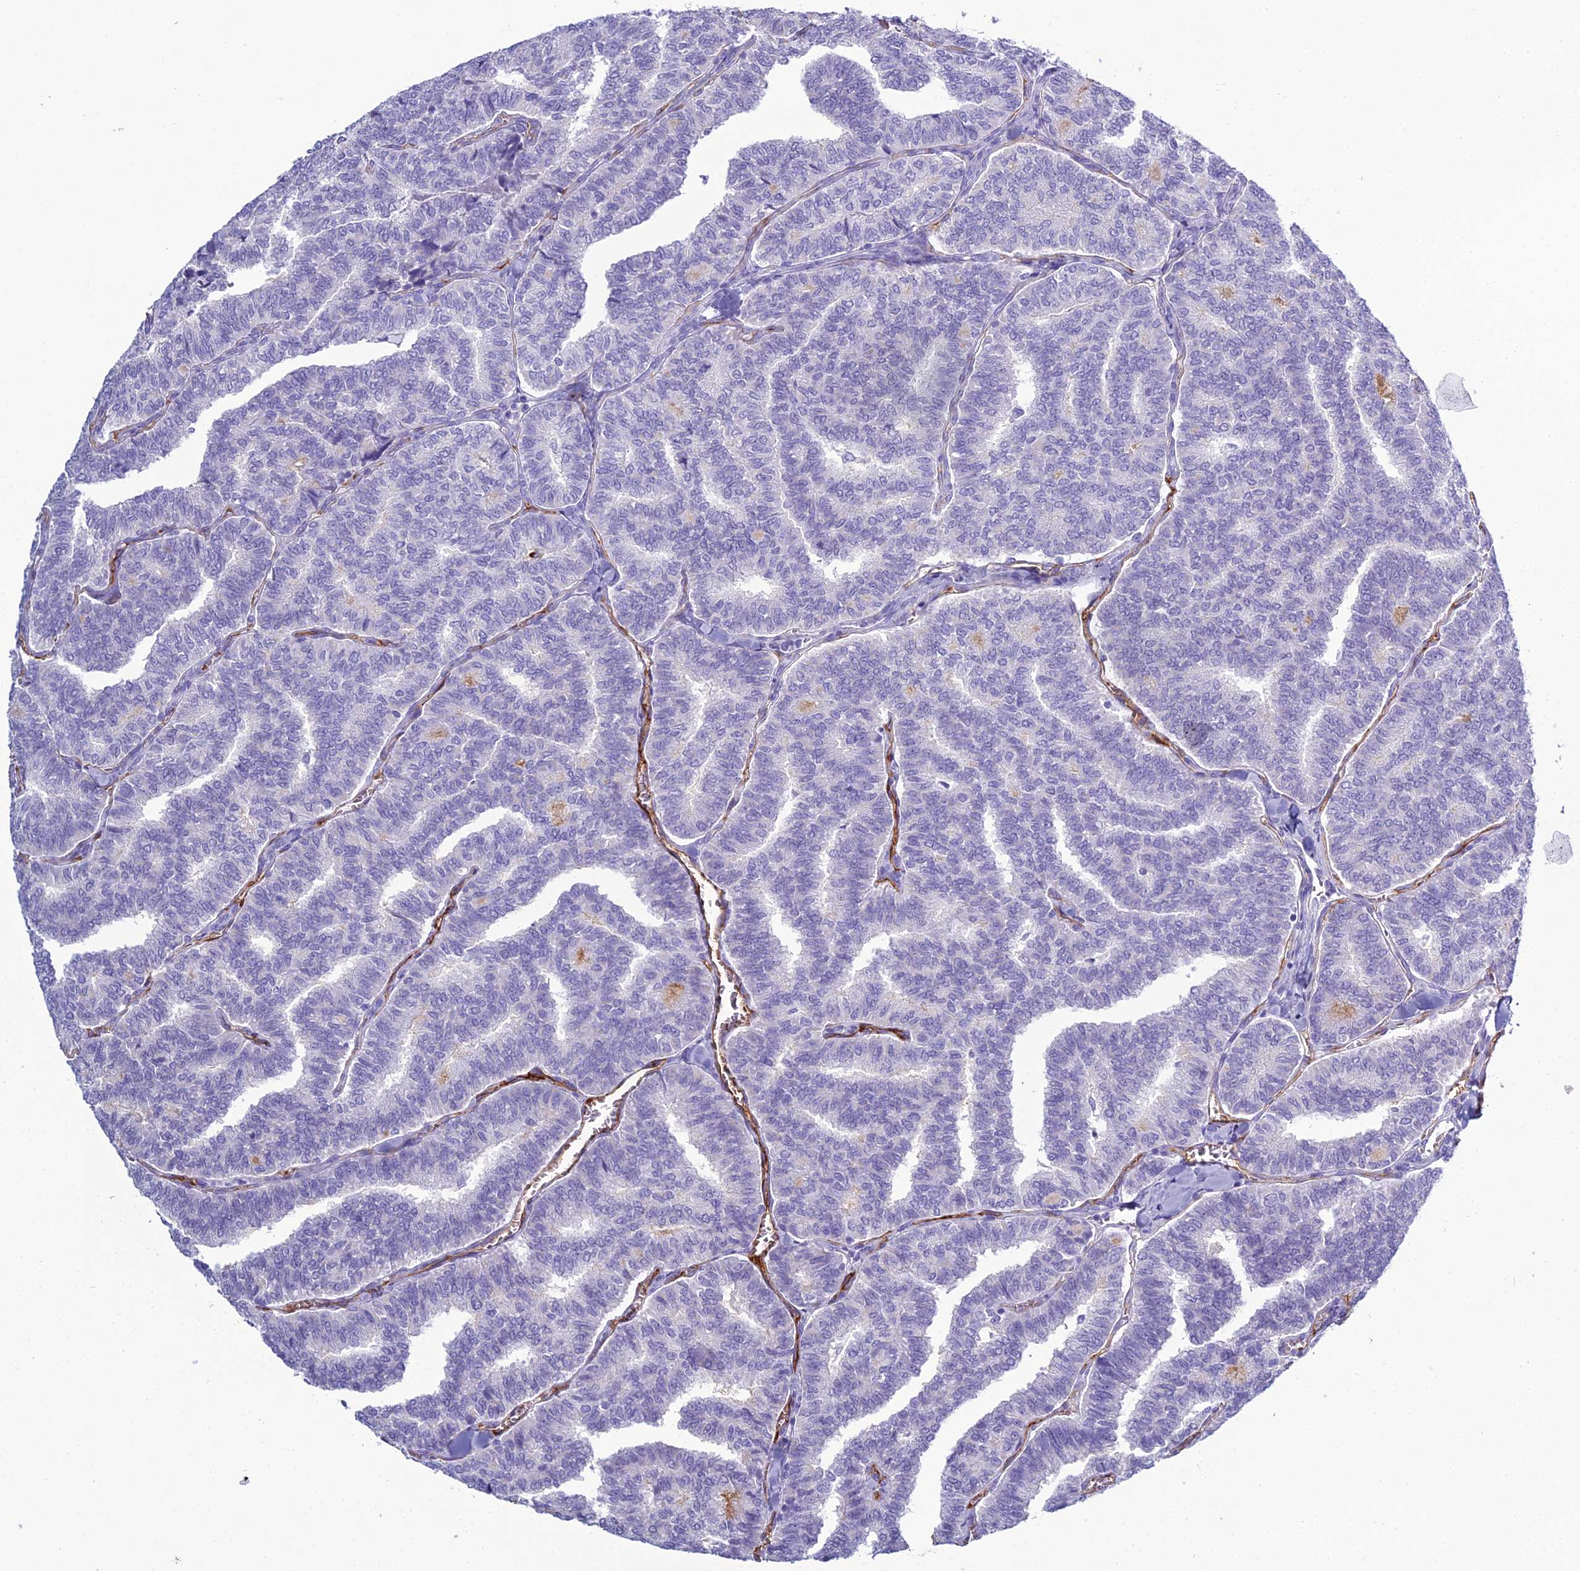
{"staining": {"intensity": "negative", "quantity": "none", "location": "none"}, "tissue": "thyroid cancer", "cell_type": "Tumor cells", "image_type": "cancer", "snomed": [{"axis": "morphology", "description": "Papillary adenocarcinoma, NOS"}, {"axis": "topography", "description": "Thyroid gland"}], "caption": "High power microscopy histopathology image of an immunohistochemistry photomicrograph of thyroid cancer (papillary adenocarcinoma), revealing no significant staining in tumor cells. (DAB IHC, high magnification).", "gene": "ACE", "patient": {"sex": "female", "age": 35}}